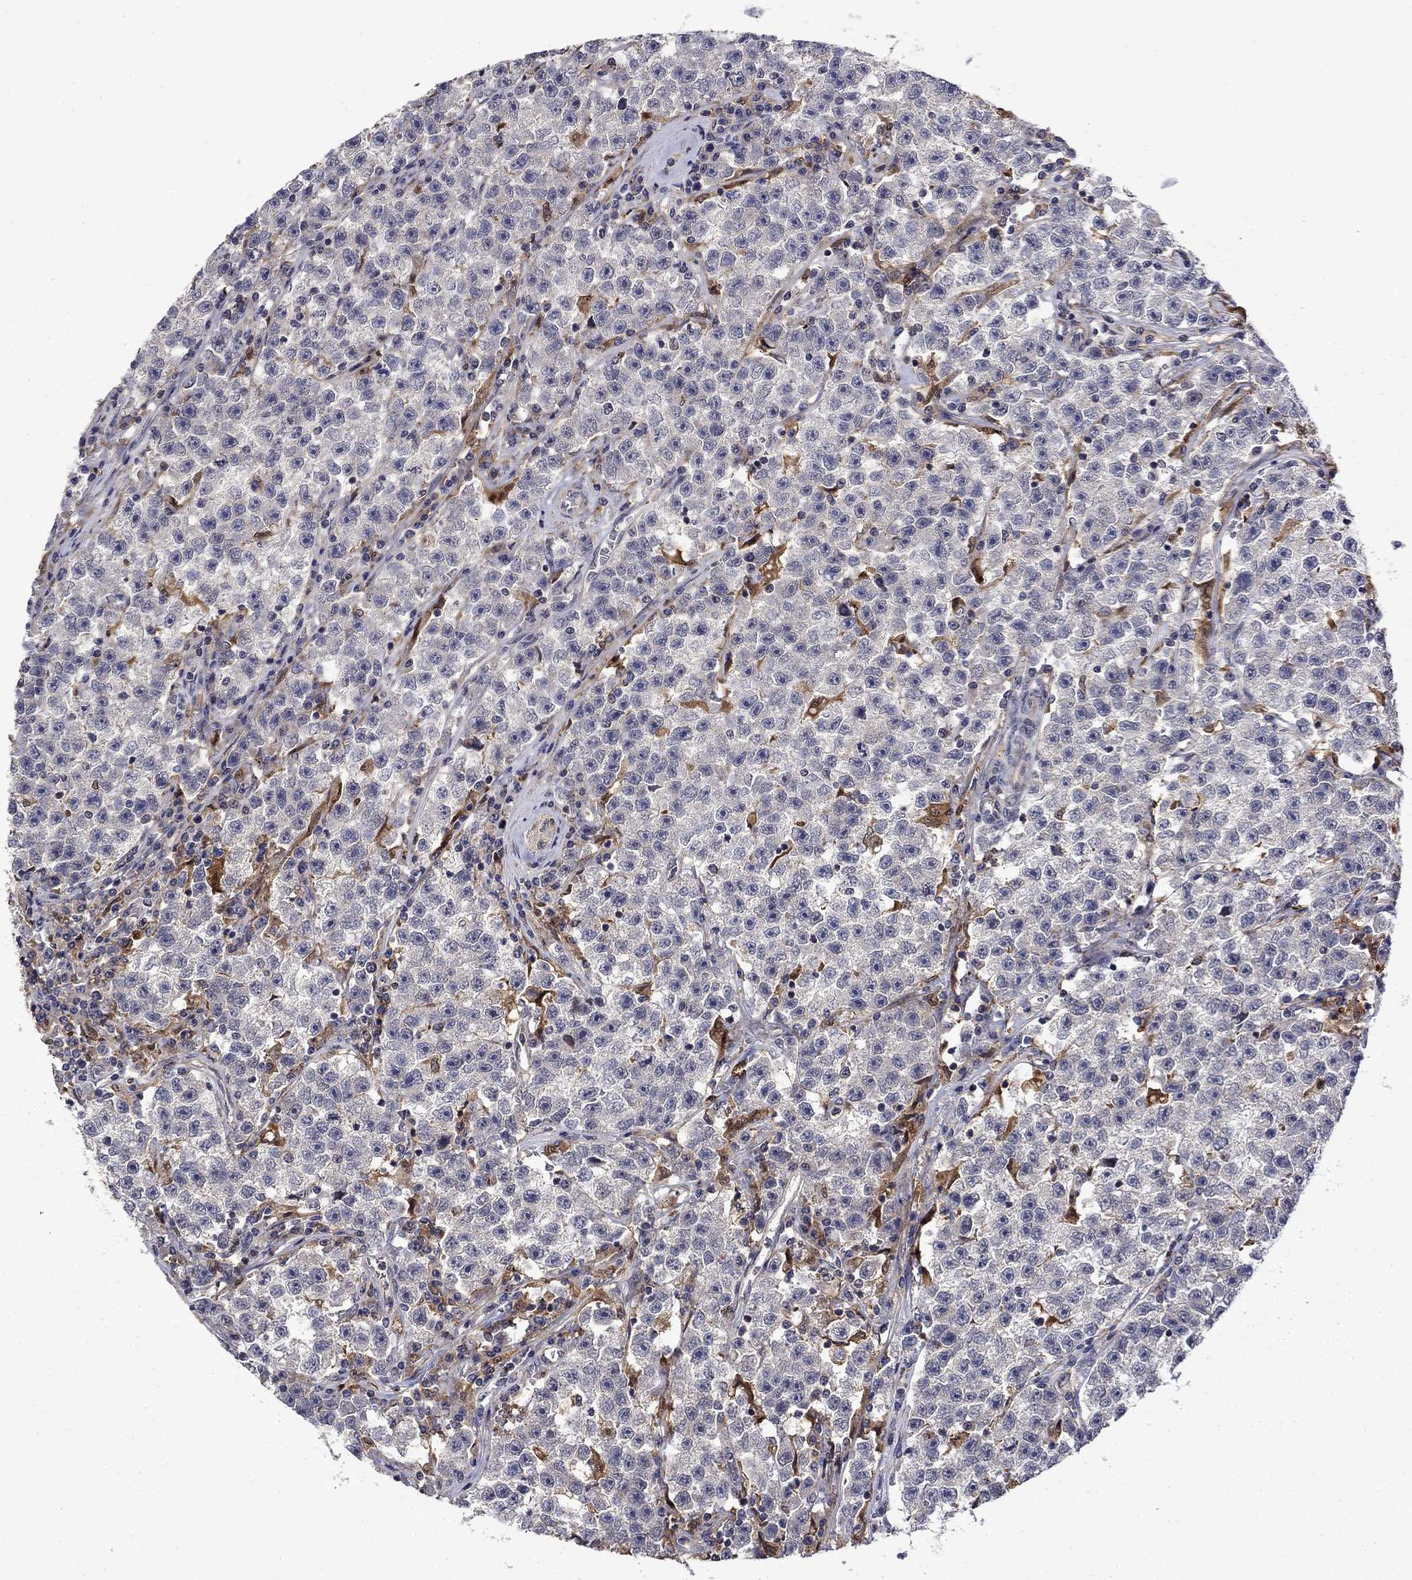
{"staining": {"intensity": "negative", "quantity": "none", "location": "none"}, "tissue": "testis cancer", "cell_type": "Tumor cells", "image_type": "cancer", "snomed": [{"axis": "morphology", "description": "Seminoma, NOS"}, {"axis": "topography", "description": "Testis"}], "caption": "High power microscopy micrograph of an IHC photomicrograph of testis seminoma, revealing no significant expression in tumor cells.", "gene": "TPMT", "patient": {"sex": "male", "age": 22}}